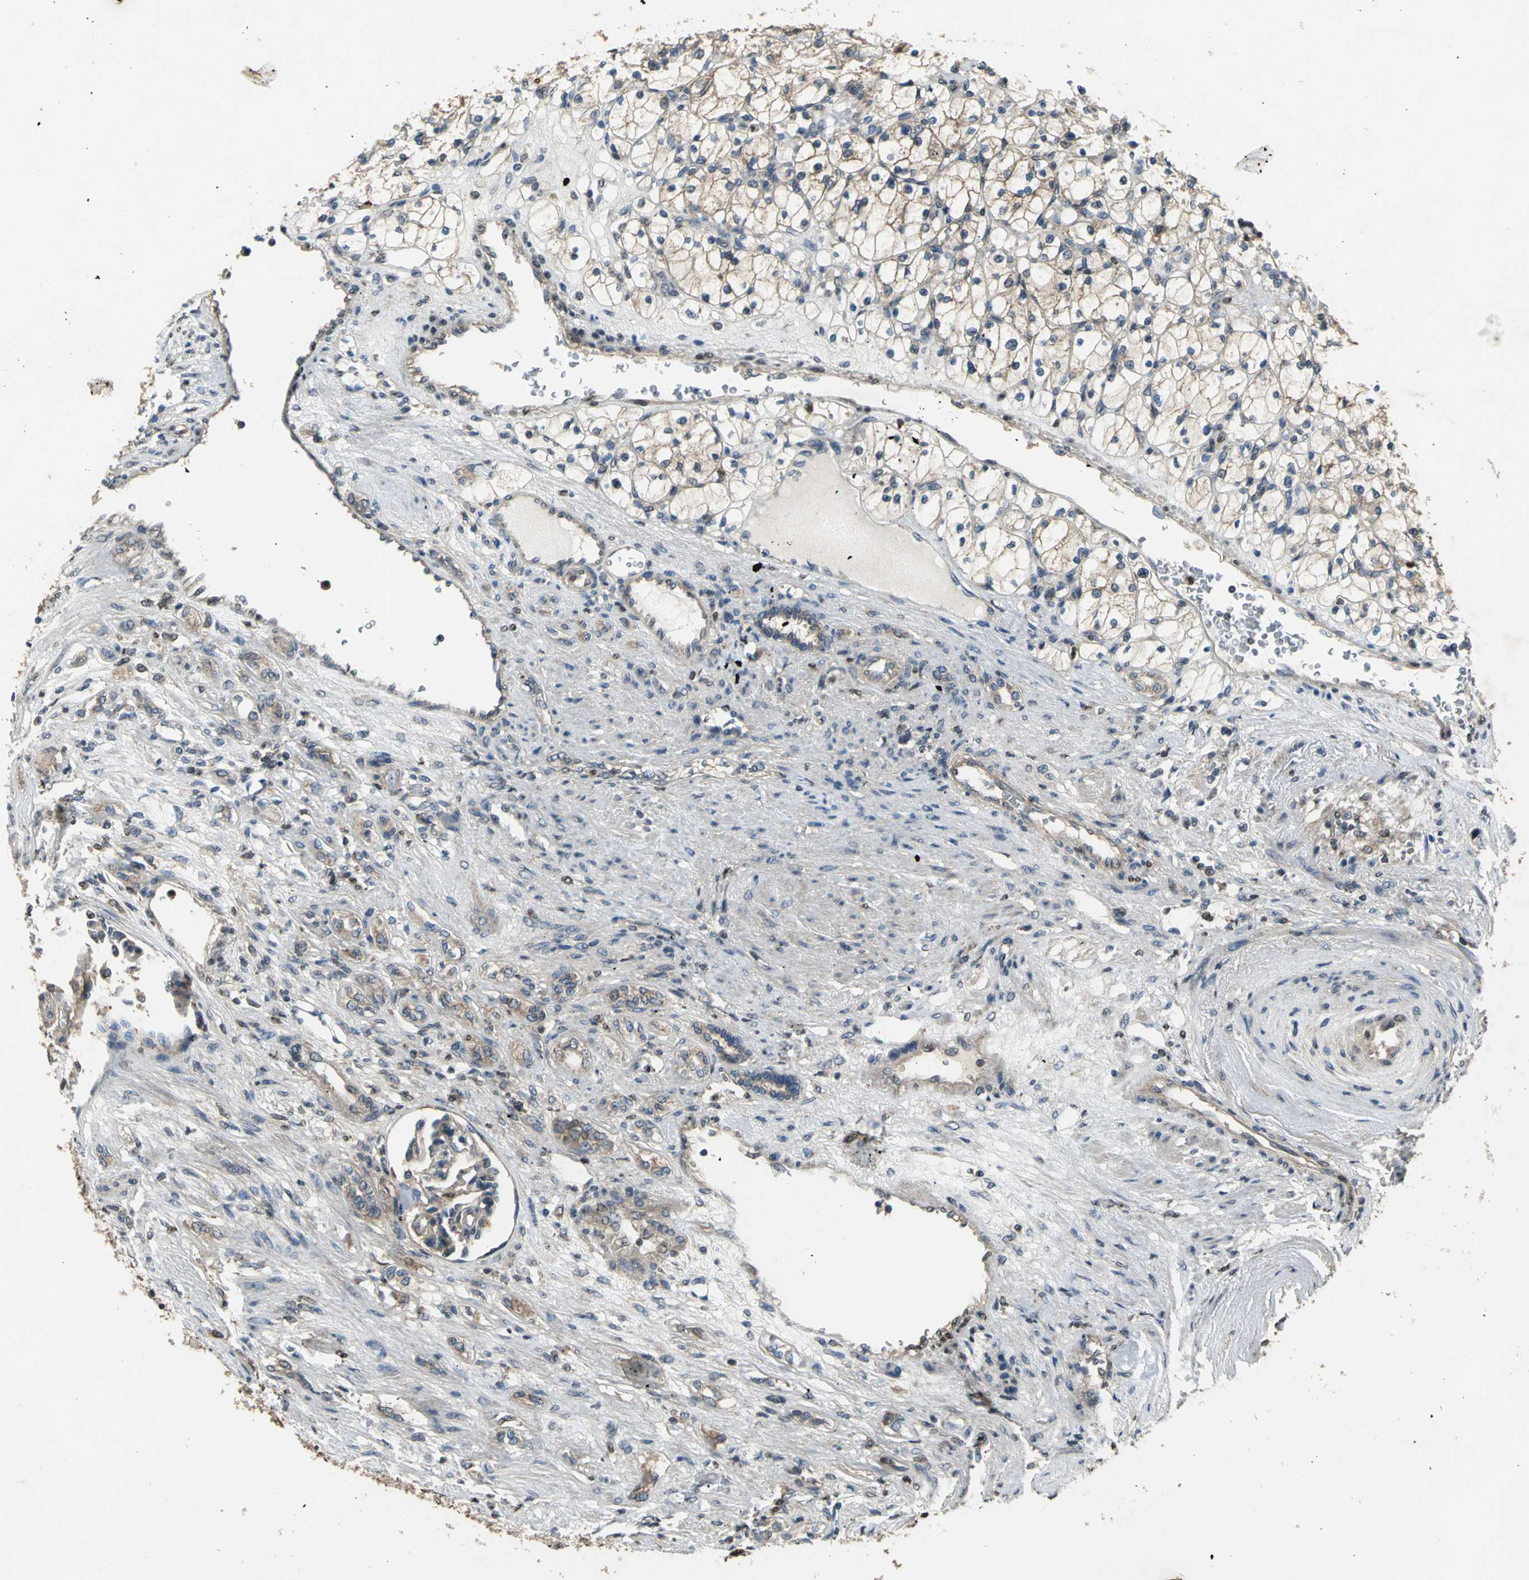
{"staining": {"intensity": "moderate", "quantity": "25%-75%", "location": "cytoplasmic/membranous"}, "tissue": "renal cancer", "cell_type": "Tumor cells", "image_type": "cancer", "snomed": [{"axis": "morphology", "description": "Adenocarcinoma, NOS"}, {"axis": "topography", "description": "Kidney"}], "caption": "A brown stain highlights moderate cytoplasmic/membranous staining of a protein in adenocarcinoma (renal) tumor cells.", "gene": "AHR", "patient": {"sex": "female", "age": 83}}